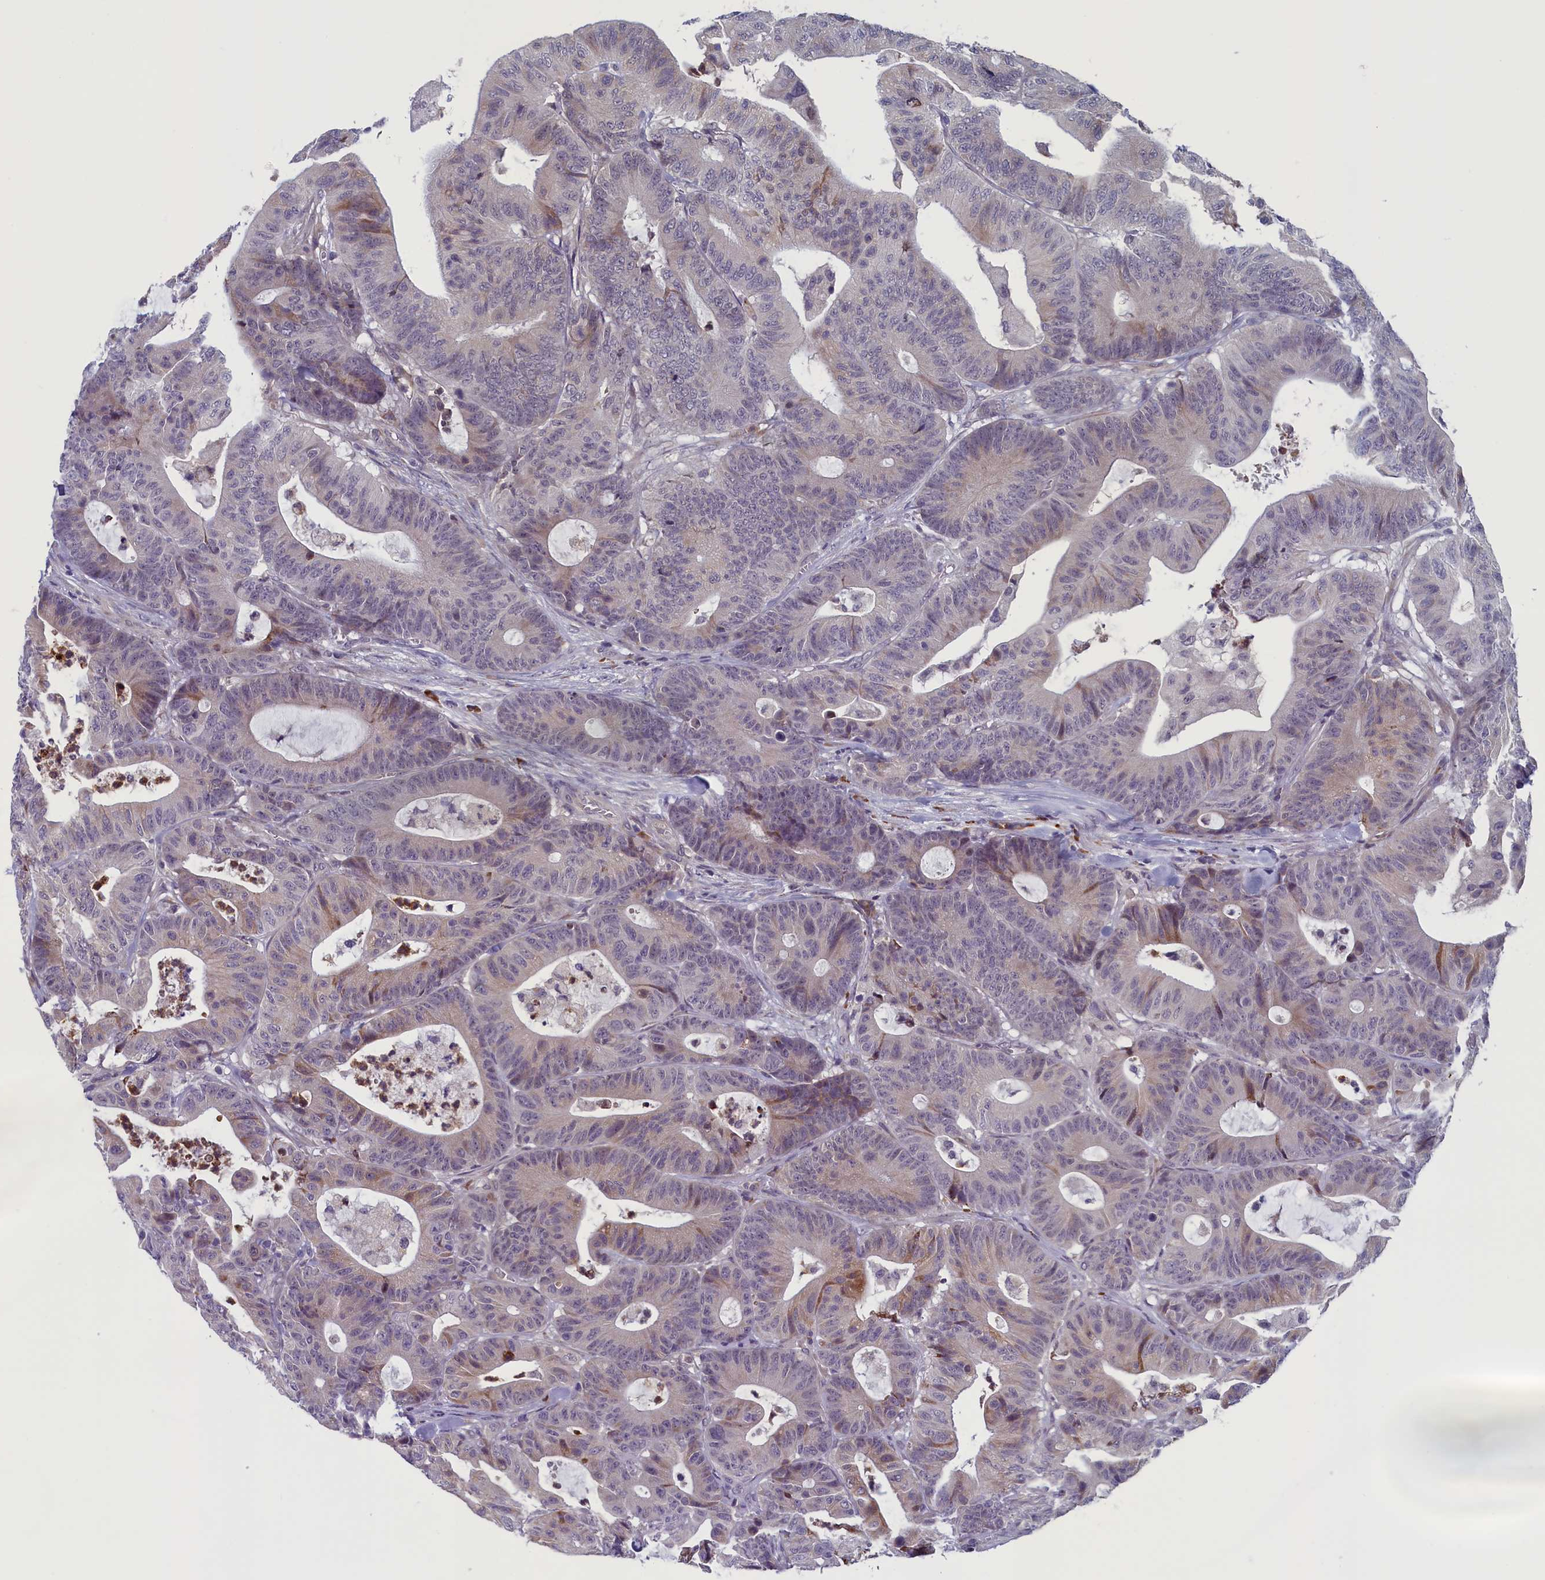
{"staining": {"intensity": "moderate", "quantity": "<25%", "location": "cytoplasmic/membranous"}, "tissue": "colorectal cancer", "cell_type": "Tumor cells", "image_type": "cancer", "snomed": [{"axis": "morphology", "description": "Adenocarcinoma, NOS"}, {"axis": "topography", "description": "Colon"}], "caption": "A high-resolution image shows immunohistochemistry staining of colorectal cancer, which demonstrates moderate cytoplasmic/membranous positivity in approximately <25% of tumor cells.", "gene": "CNEP1R1", "patient": {"sex": "female", "age": 84}}